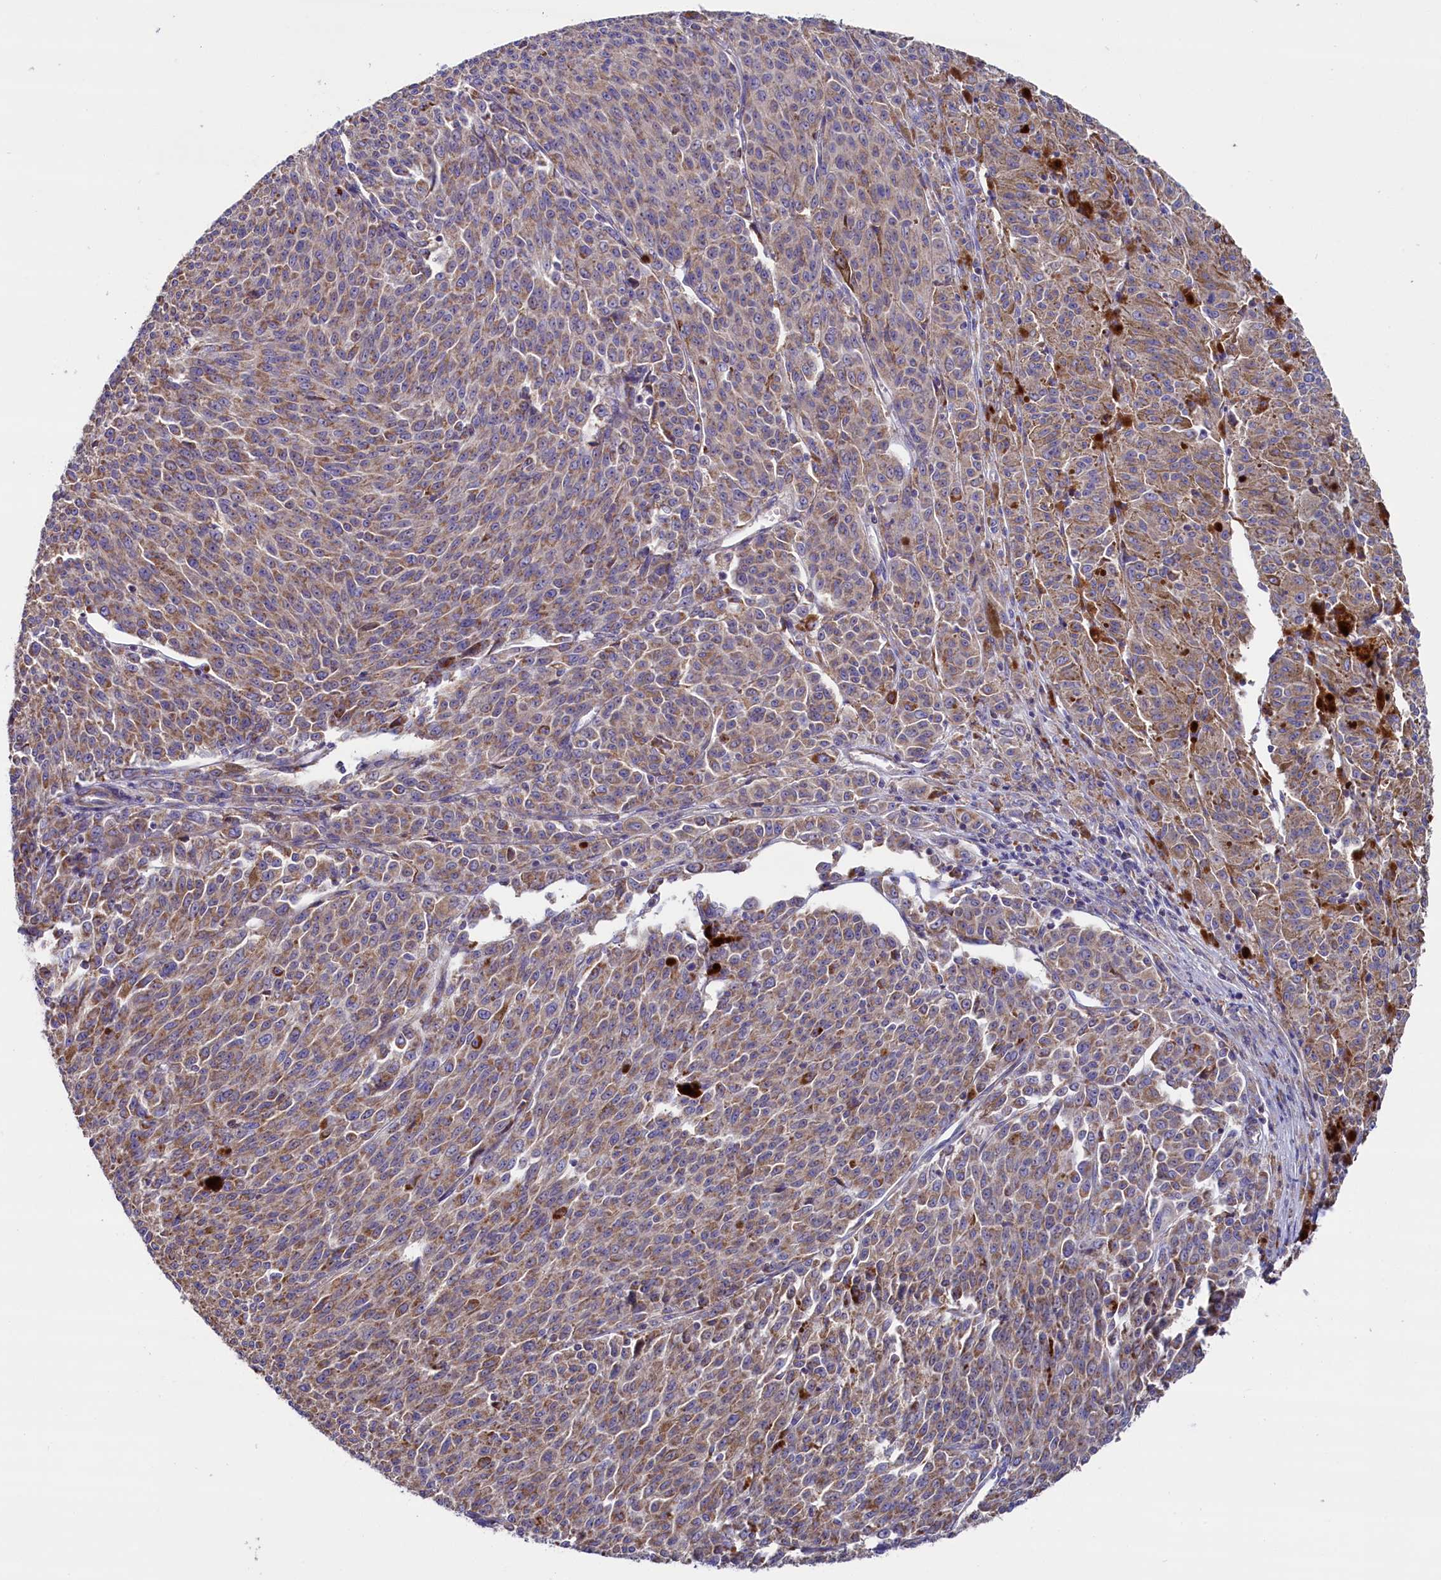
{"staining": {"intensity": "moderate", "quantity": "25%-75%", "location": "cytoplasmic/membranous"}, "tissue": "melanoma", "cell_type": "Tumor cells", "image_type": "cancer", "snomed": [{"axis": "morphology", "description": "Malignant melanoma, NOS"}, {"axis": "topography", "description": "Skin"}], "caption": "This image reveals immunohistochemistry staining of melanoma, with medium moderate cytoplasmic/membranous positivity in about 25%-75% of tumor cells.", "gene": "ZSWIM1", "patient": {"sex": "female", "age": 52}}